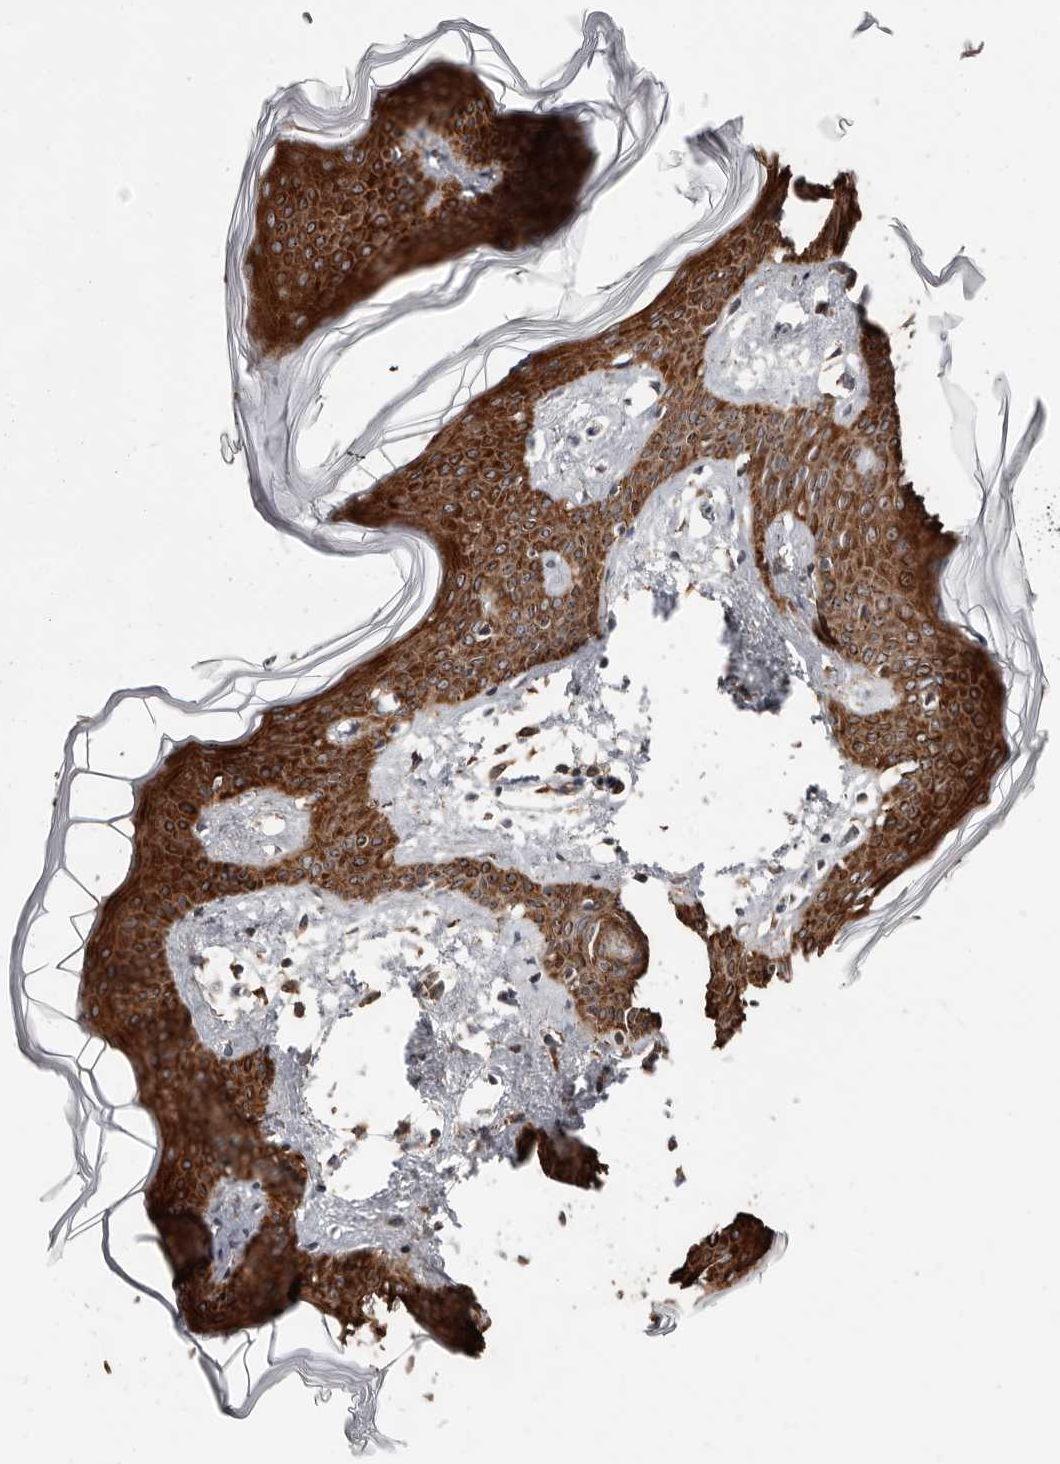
{"staining": {"intensity": "negative", "quantity": "none", "location": "none"}, "tissue": "skin", "cell_type": "Fibroblasts", "image_type": "normal", "snomed": [{"axis": "morphology", "description": "Normal tissue, NOS"}, {"axis": "topography", "description": "Skin"}], "caption": "The photomicrograph shows no staining of fibroblasts in benign skin.", "gene": "SMYD4", "patient": {"sex": "female", "age": 17}}